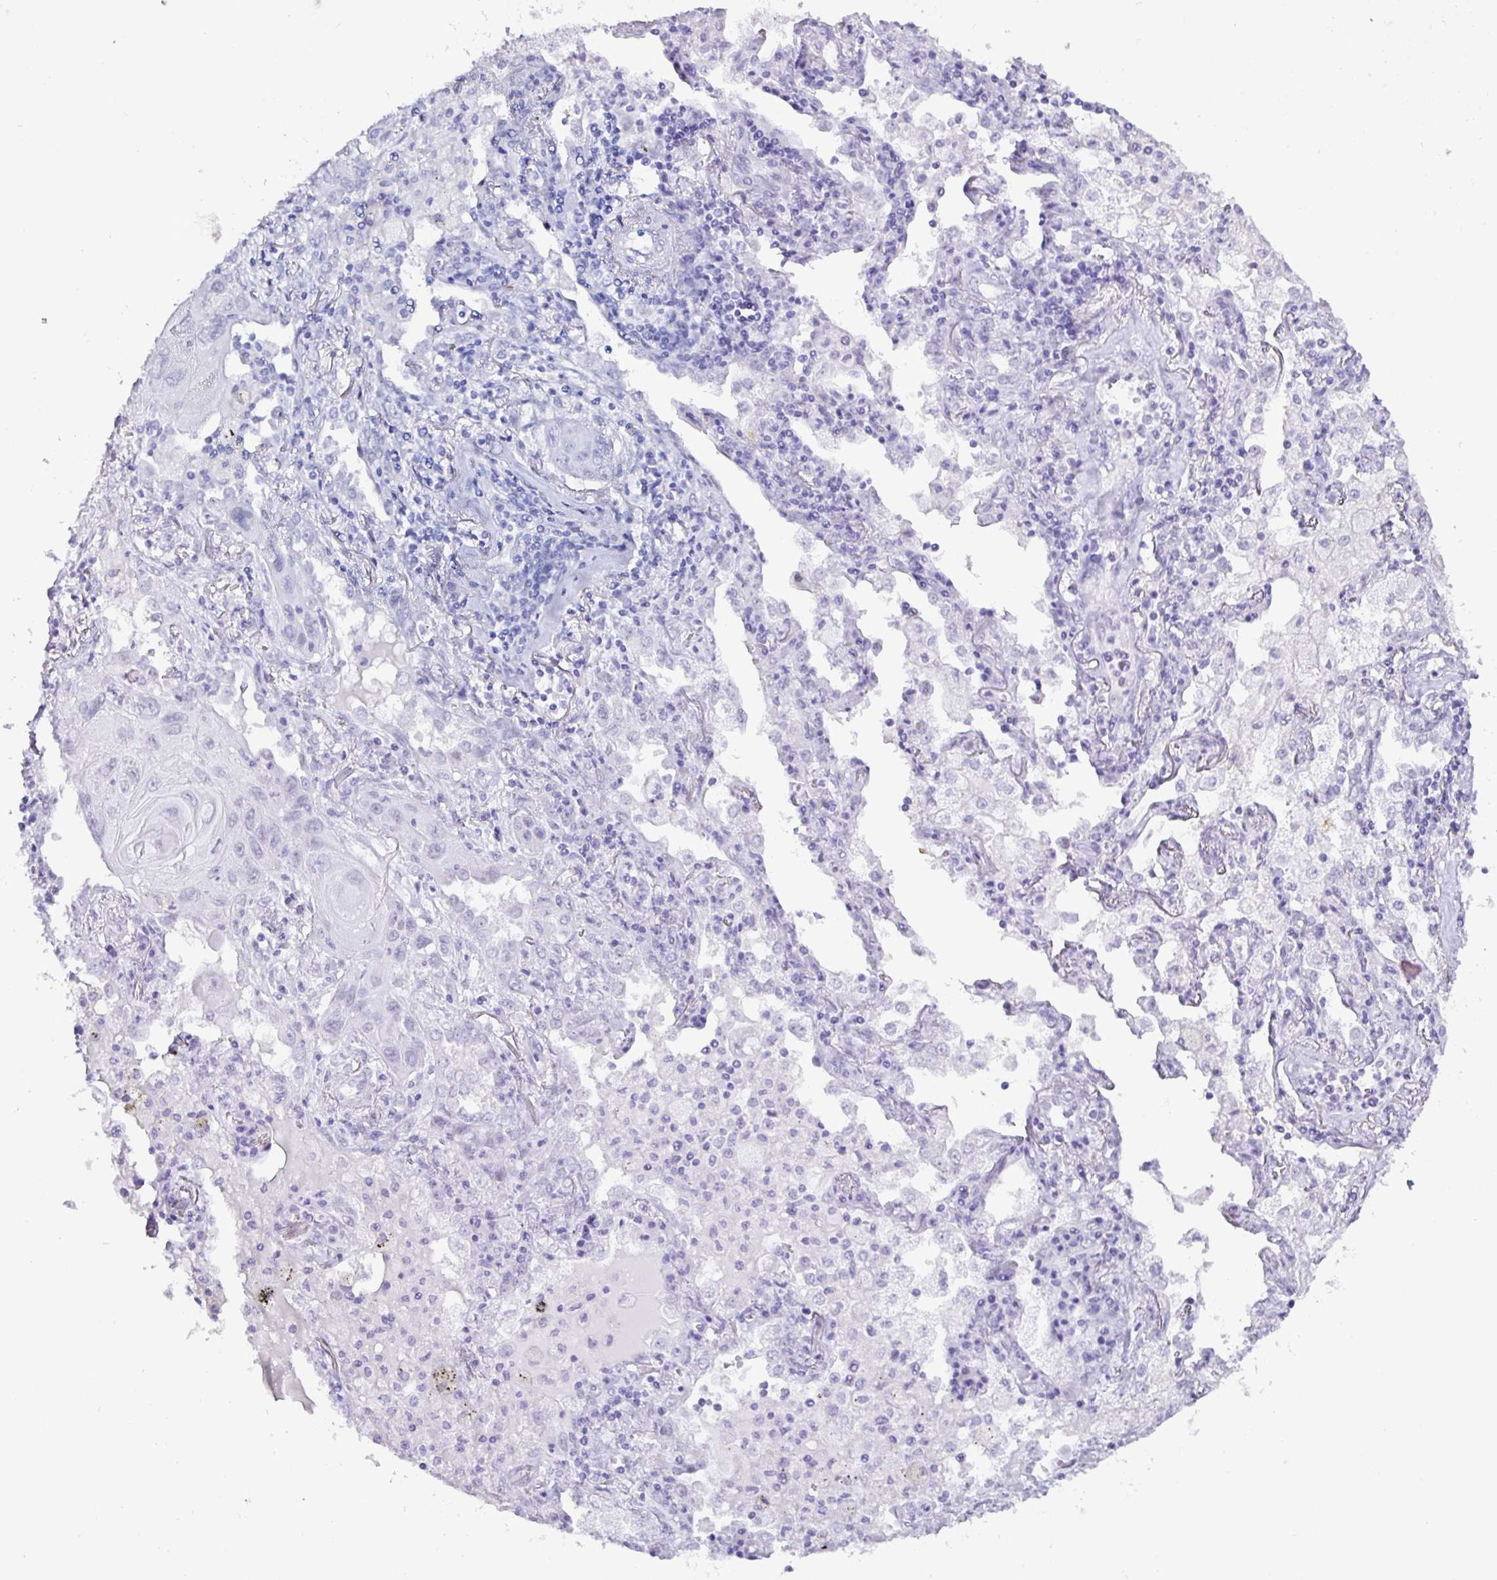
{"staining": {"intensity": "negative", "quantity": "none", "location": "none"}, "tissue": "lung cancer", "cell_type": "Tumor cells", "image_type": "cancer", "snomed": [{"axis": "morphology", "description": "Squamous cell carcinoma, NOS"}, {"axis": "topography", "description": "Lung"}], "caption": "A photomicrograph of human squamous cell carcinoma (lung) is negative for staining in tumor cells. (DAB (3,3'-diaminobenzidine) immunohistochemistry (IHC) visualized using brightfield microscopy, high magnification).", "gene": "NUP188", "patient": {"sex": "male", "age": 79}}